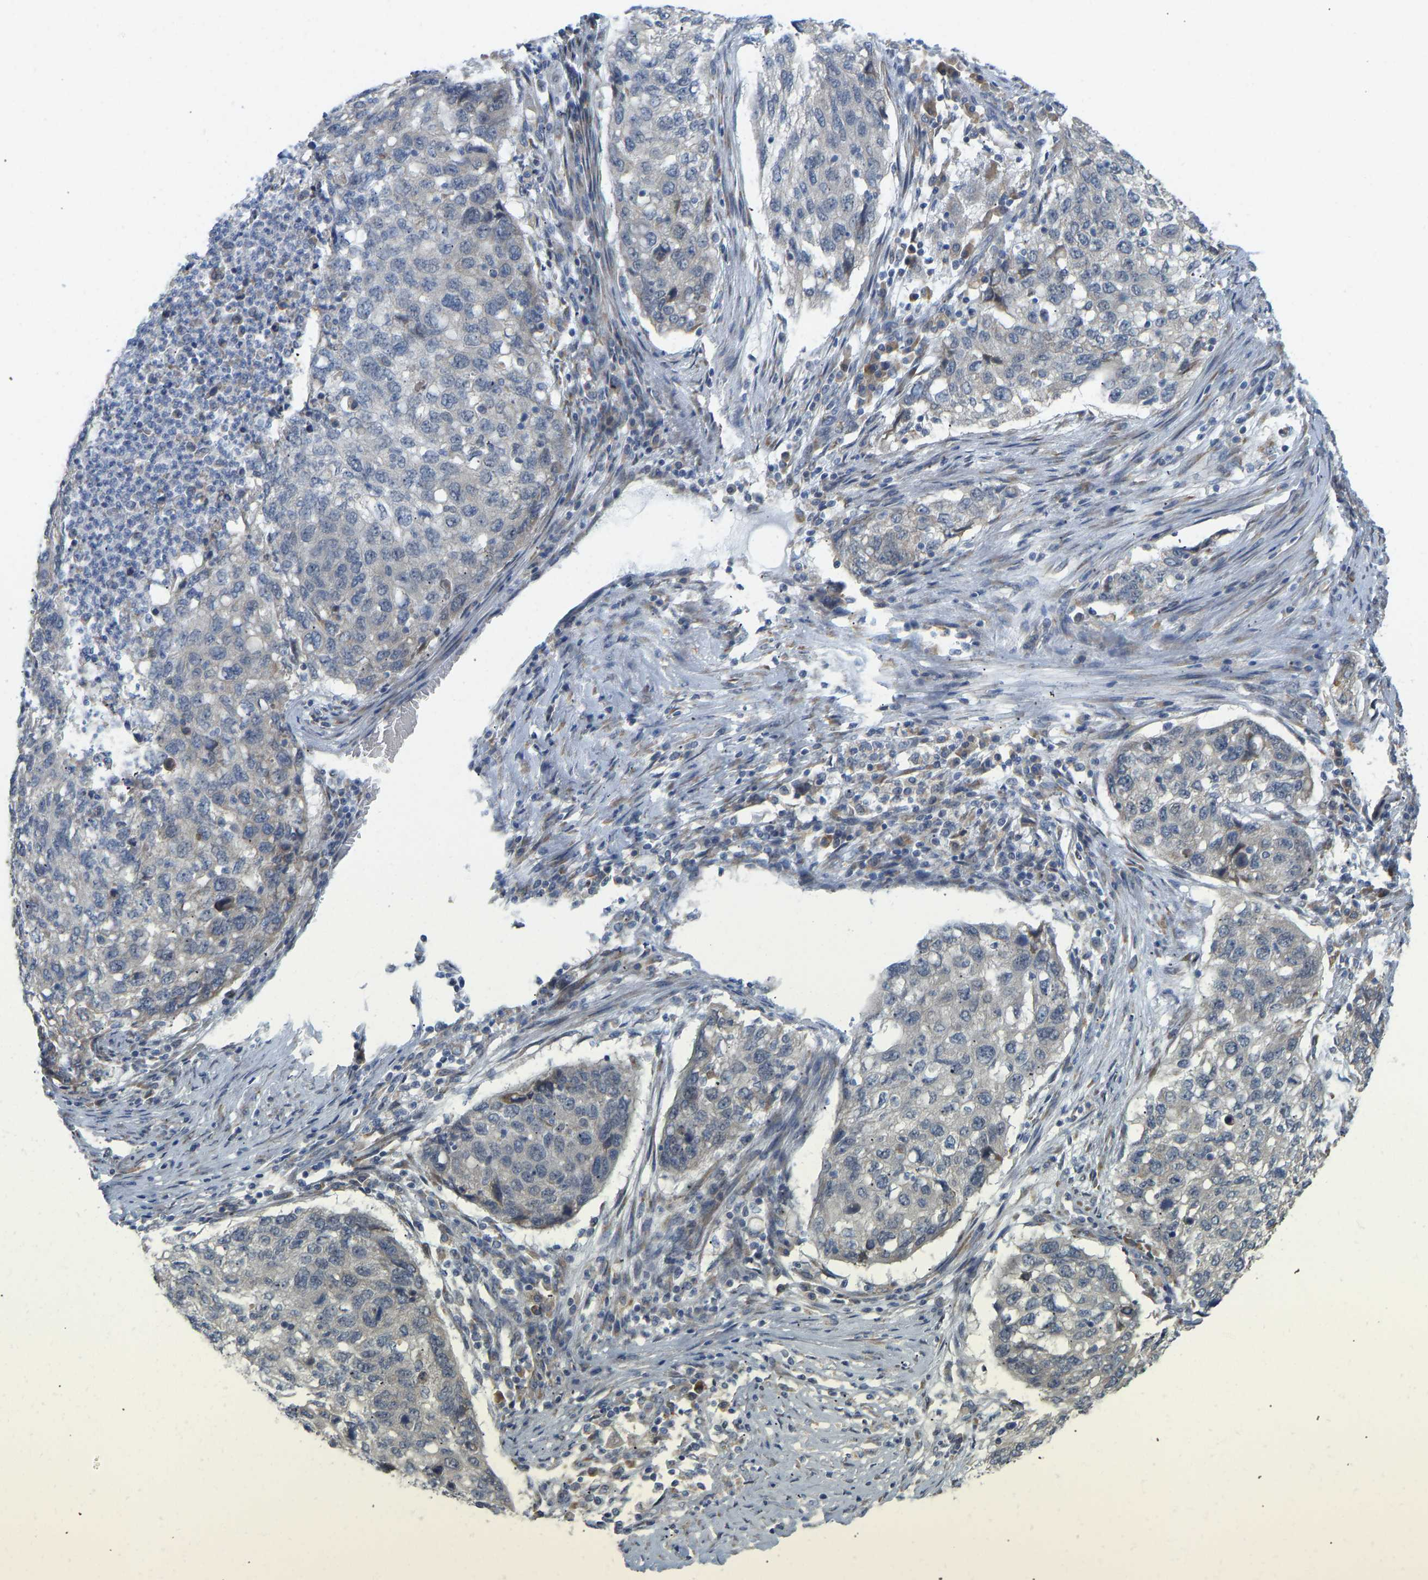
{"staining": {"intensity": "negative", "quantity": "none", "location": "none"}, "tissue": "lung cancer", "cell_type": "Tumor cells", "image_type": "cancer", "snomed": [{"axis": "morphology", "description": "Squamous cell carcinoma, NOS"}, {"axis": "topography", "description": "Lung"}], "caption": "Immunohistochemistry photomicrograph of lung squamous cell carcinoma stained for a protein (brown), which shows no expression in tumor cells.", "gene": "BEND3", "patient": {"sex": "female", "age": 63}}